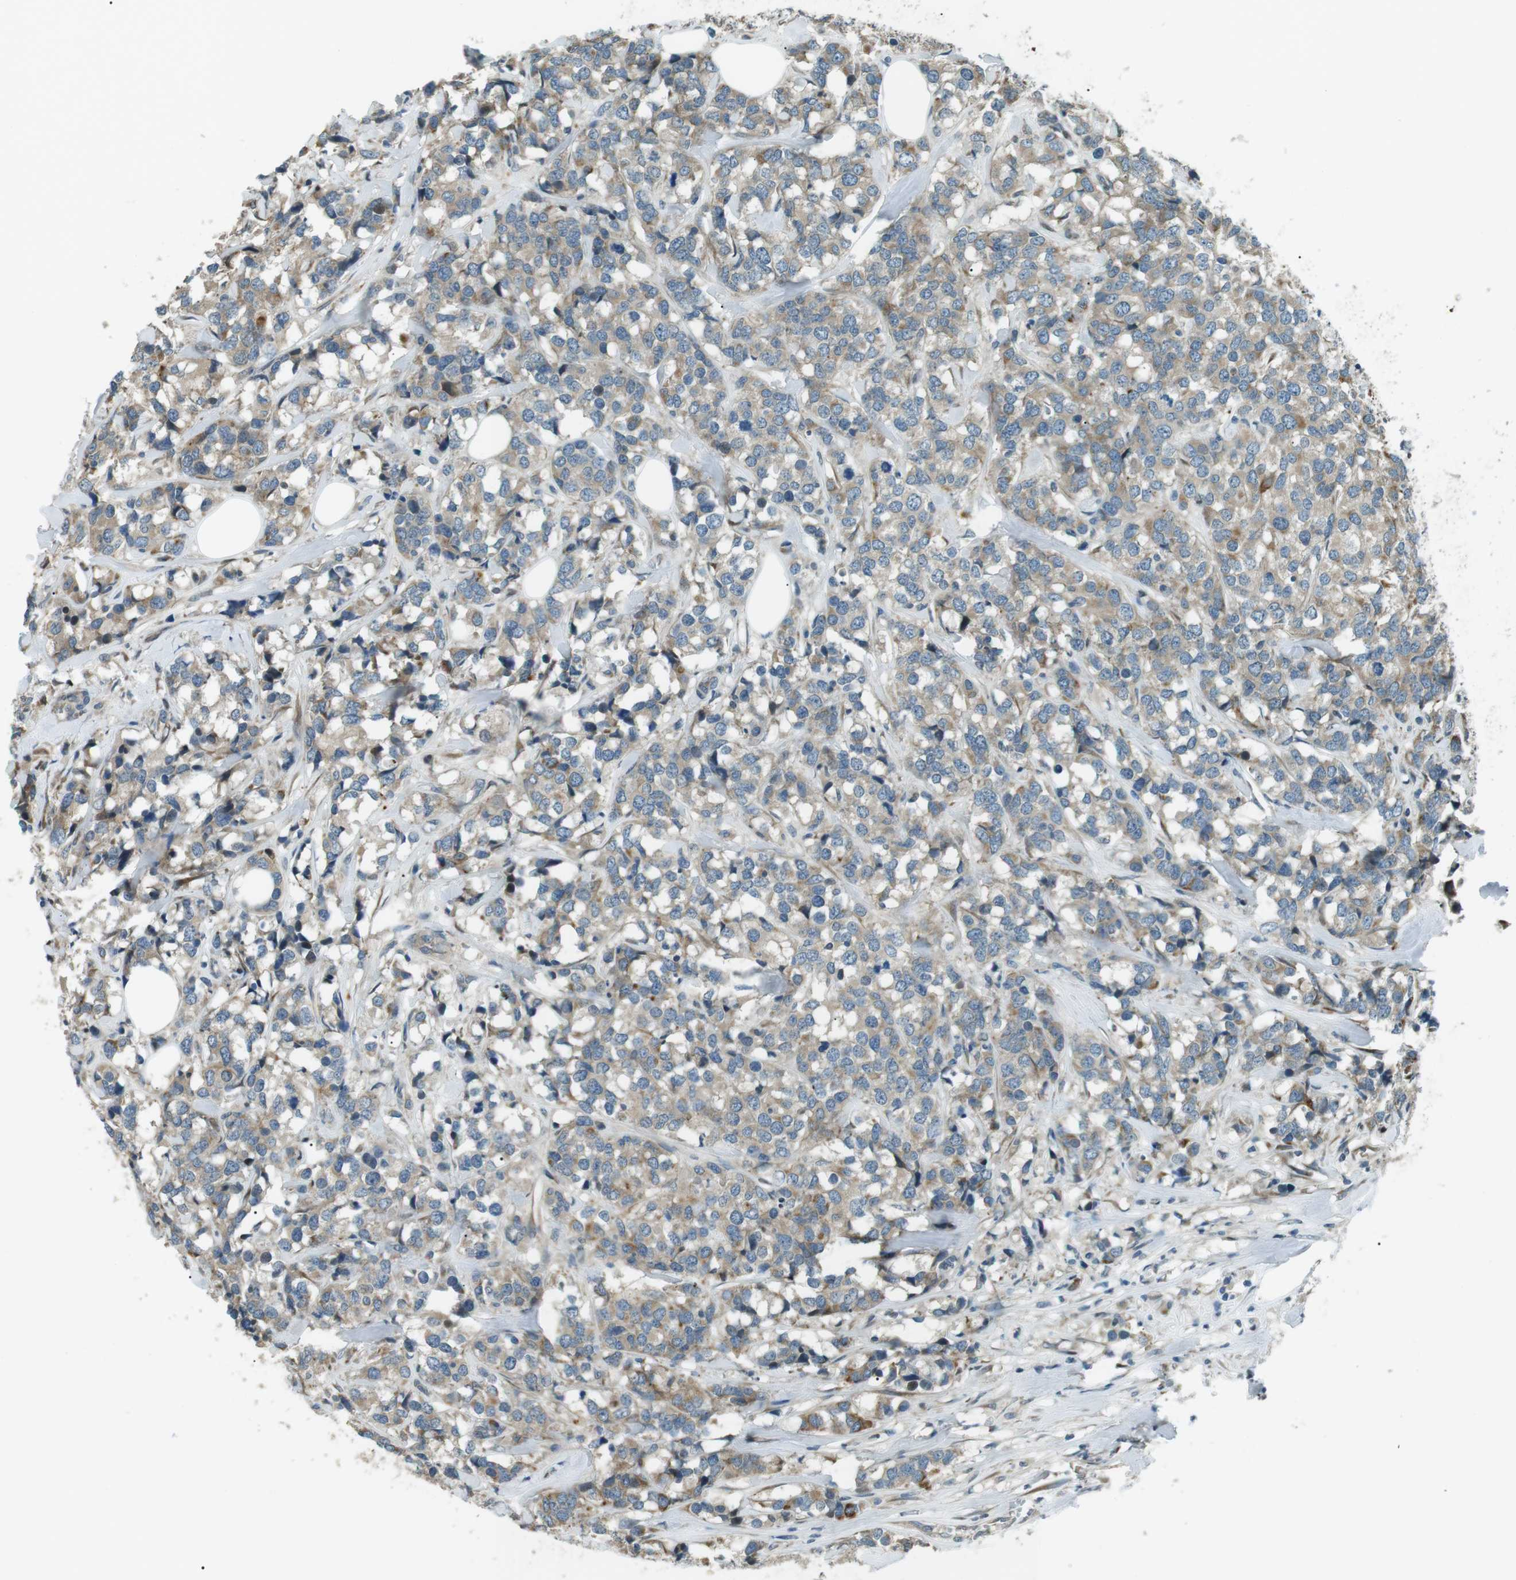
{"staining": {"intensity": "moderate", "quantity": ">75%", "location": "cytoplasmic/membranous"}, "tissue": "breast cancer", "cell_type": "Tumor cells", "image_type": "cancer", "snomed": [{"axis": "morphology", "description": "Lobular carcinoma"}, {"axis": "topography", "description": "Breast"}], "caption": "IHC of human breast cancer exhibits medium levels of moderate cytoplasmic/membranous expression in about >75% of tumor cells.", "gene": "TMEM74", "patient": {"sex": "female", "age": 59}}